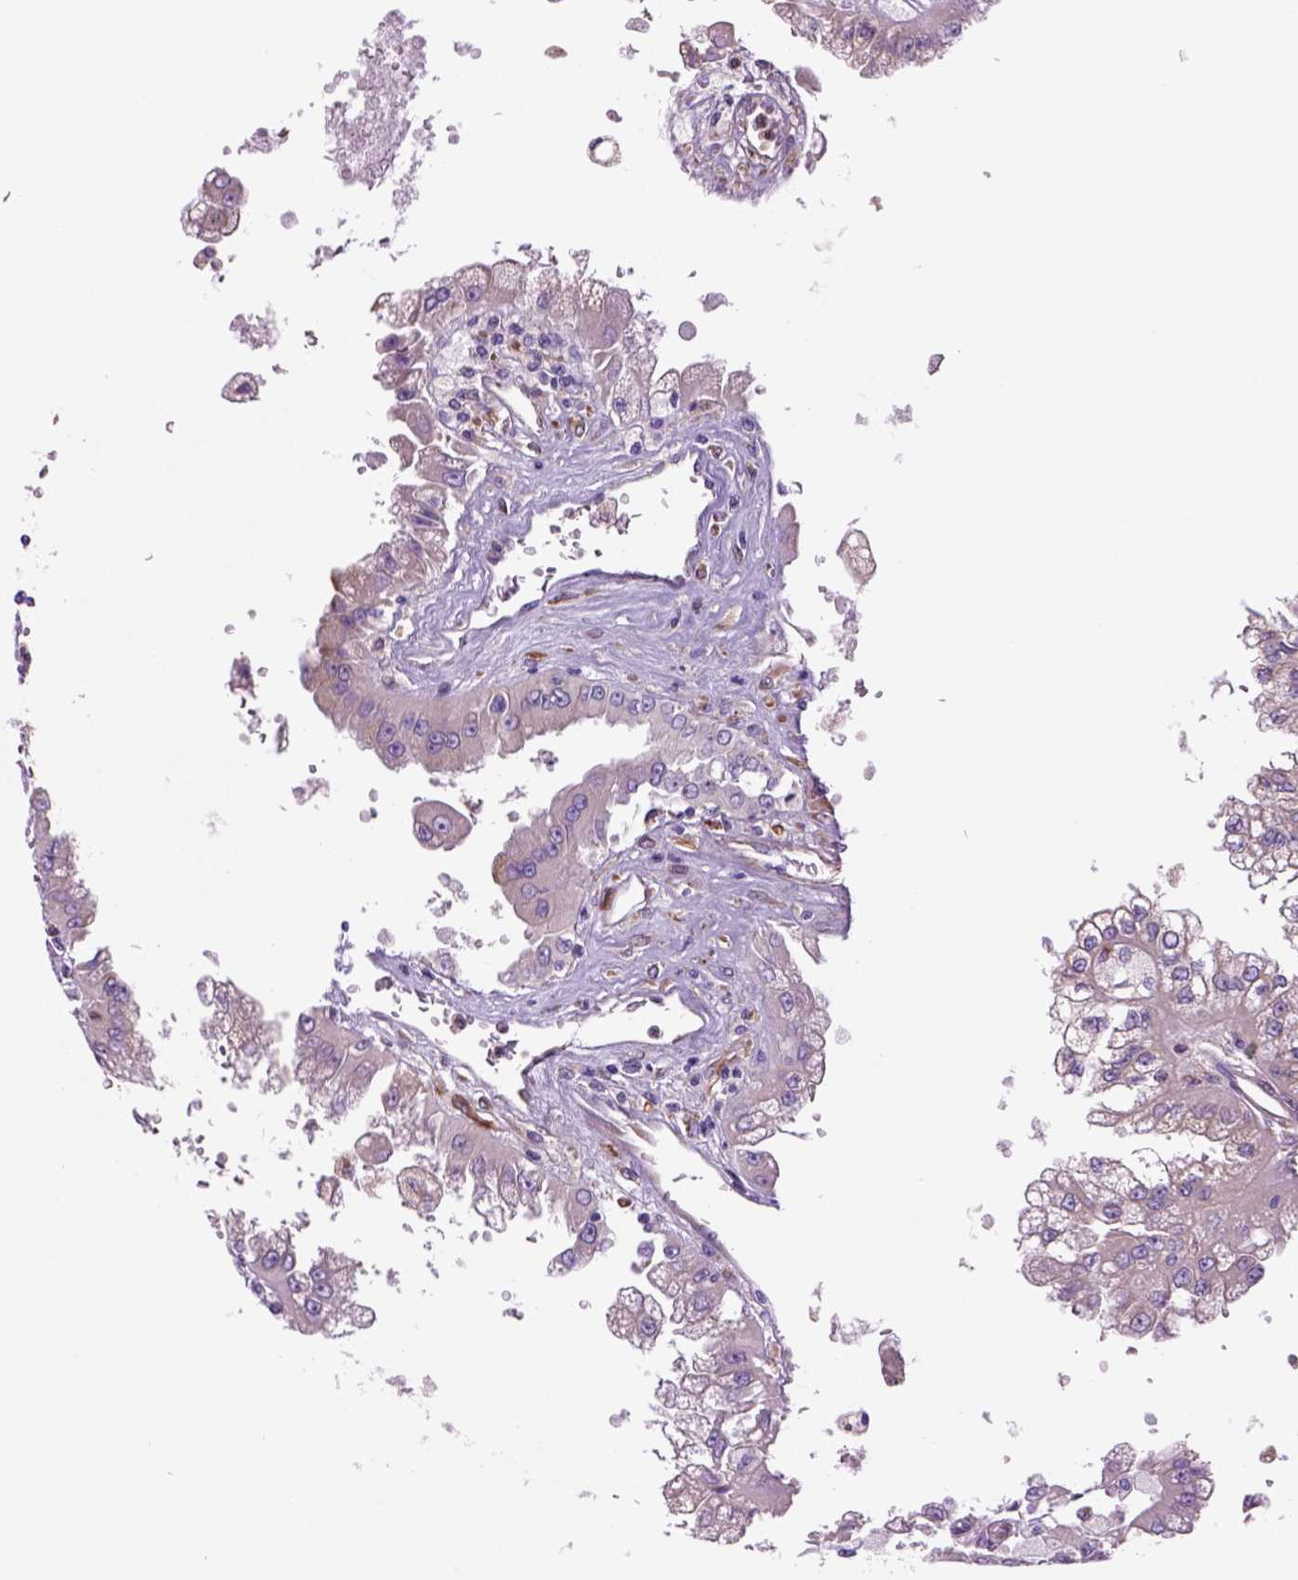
{"staining": {"intensity": "weak", "quantity": "<25%", "location": "cytoplasmic/membranous"}, "tissue": "renal cancer", "cell_type": "Tumor cells", "image_type": "cancer", "snomed": [{"axis": "morphology", "description": "Adenocarcinoma, NOS"}, {"axis": "topography", "description": "Kidney"}], "caption": "A photomicrograph of human renal cancer (adenocarcinoma) is negative for staining in tumor cells.", "gene": "PIAS3", "patient": {"sex": "male", "age": 58}}